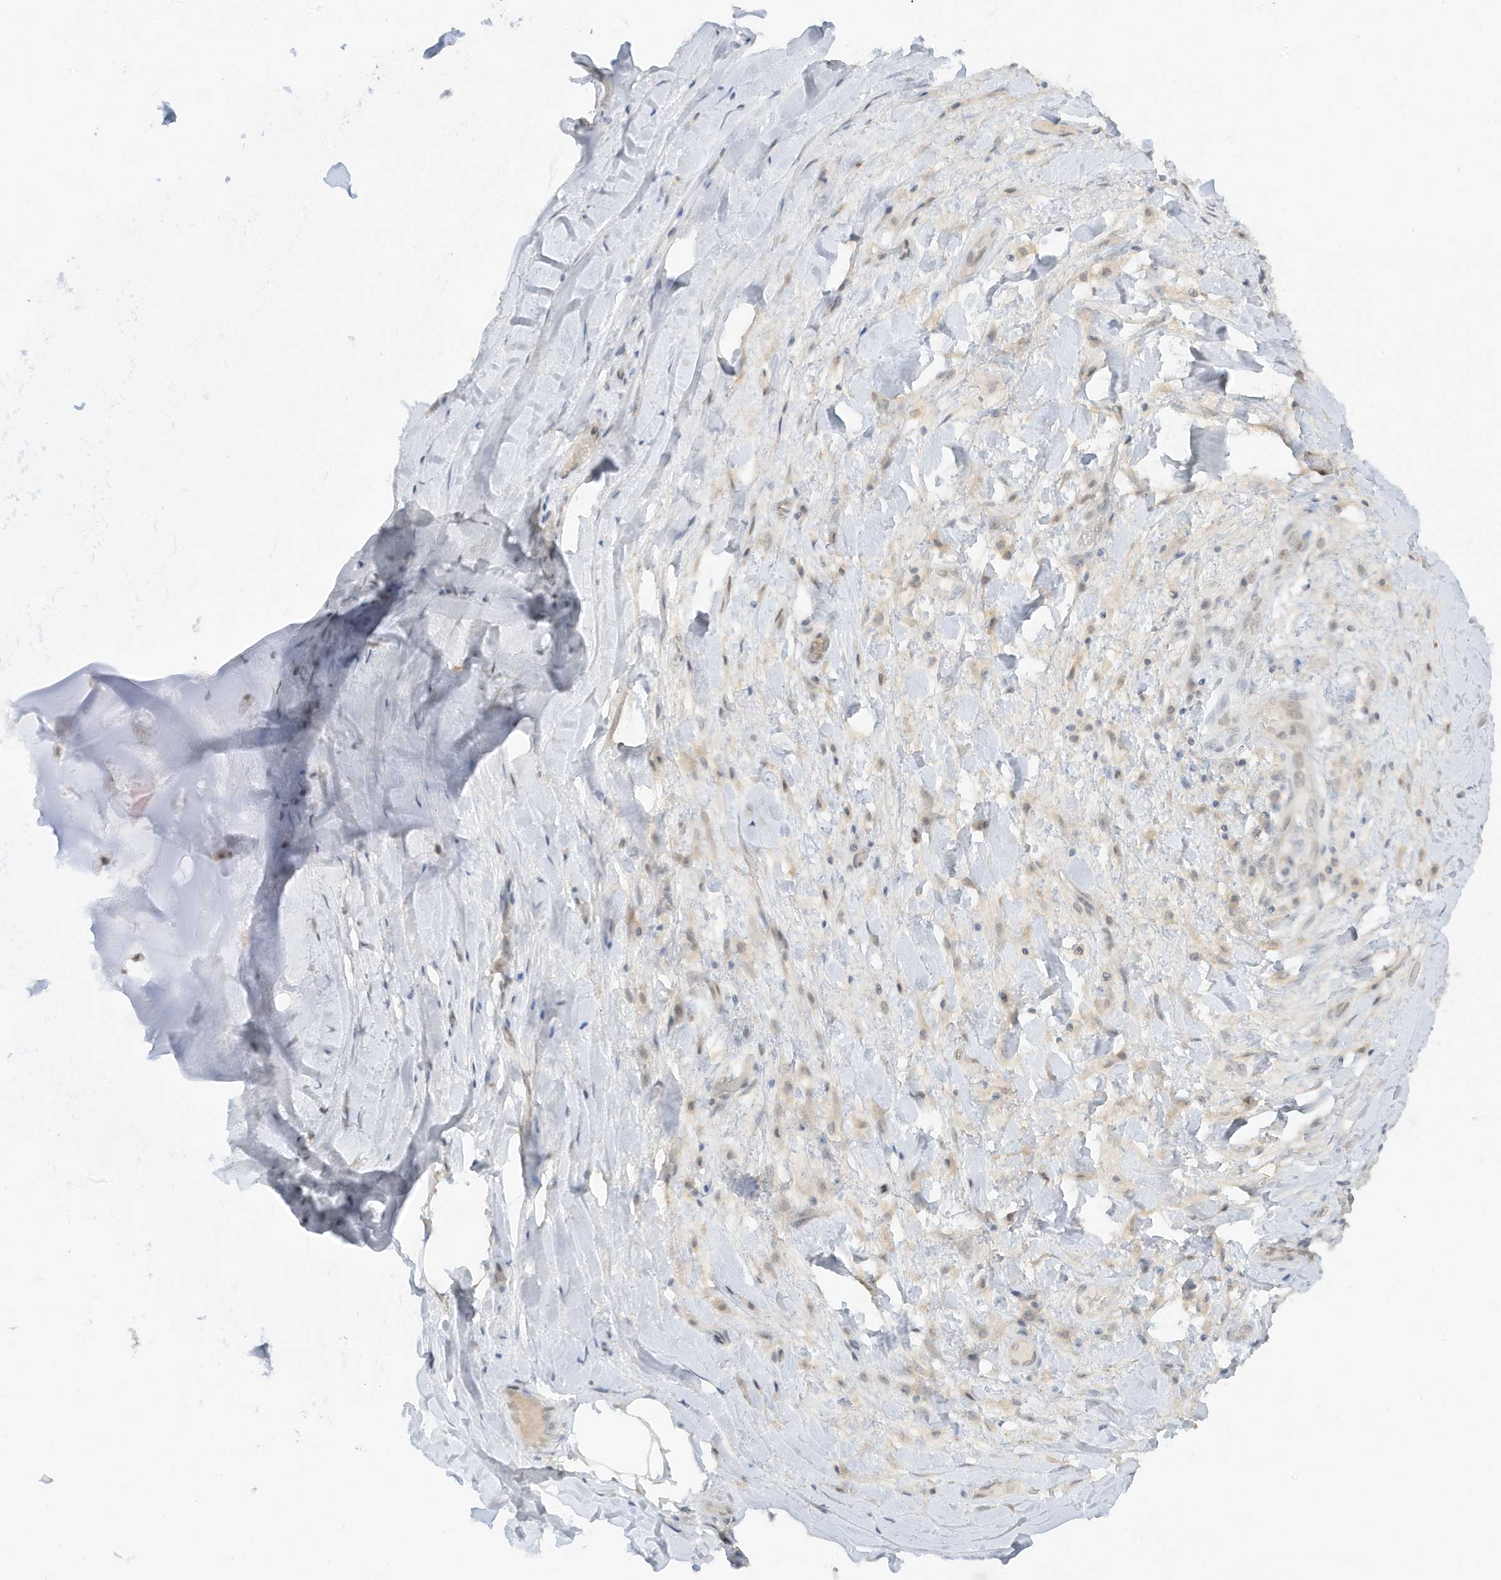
{"staining": {"intensity": "negative", "quantity": "none", "location": "none"}, "tissue": "adipose tissue", "cell_type": "Adipocytes", "image_type": "normal", "snomed": [{"axis": "morphology", "description": "Normal tissue, NOS"}, {"axis": "morphology", "description": "Squamous cell carcinoma, NOS"}, {"axis": "topography", "description": "Lymph node"}, {"axis": "topography", "description": "Bronchus"}, {"axis": "topography", "description": "Lung"}], "caption": "Human adipose tissue stained for a protein using immunohistochemistry (IHC) reveals no positivity in adipocytes.", "gene": "MSL3", "patient": {"sex": "male", "age": 66}}